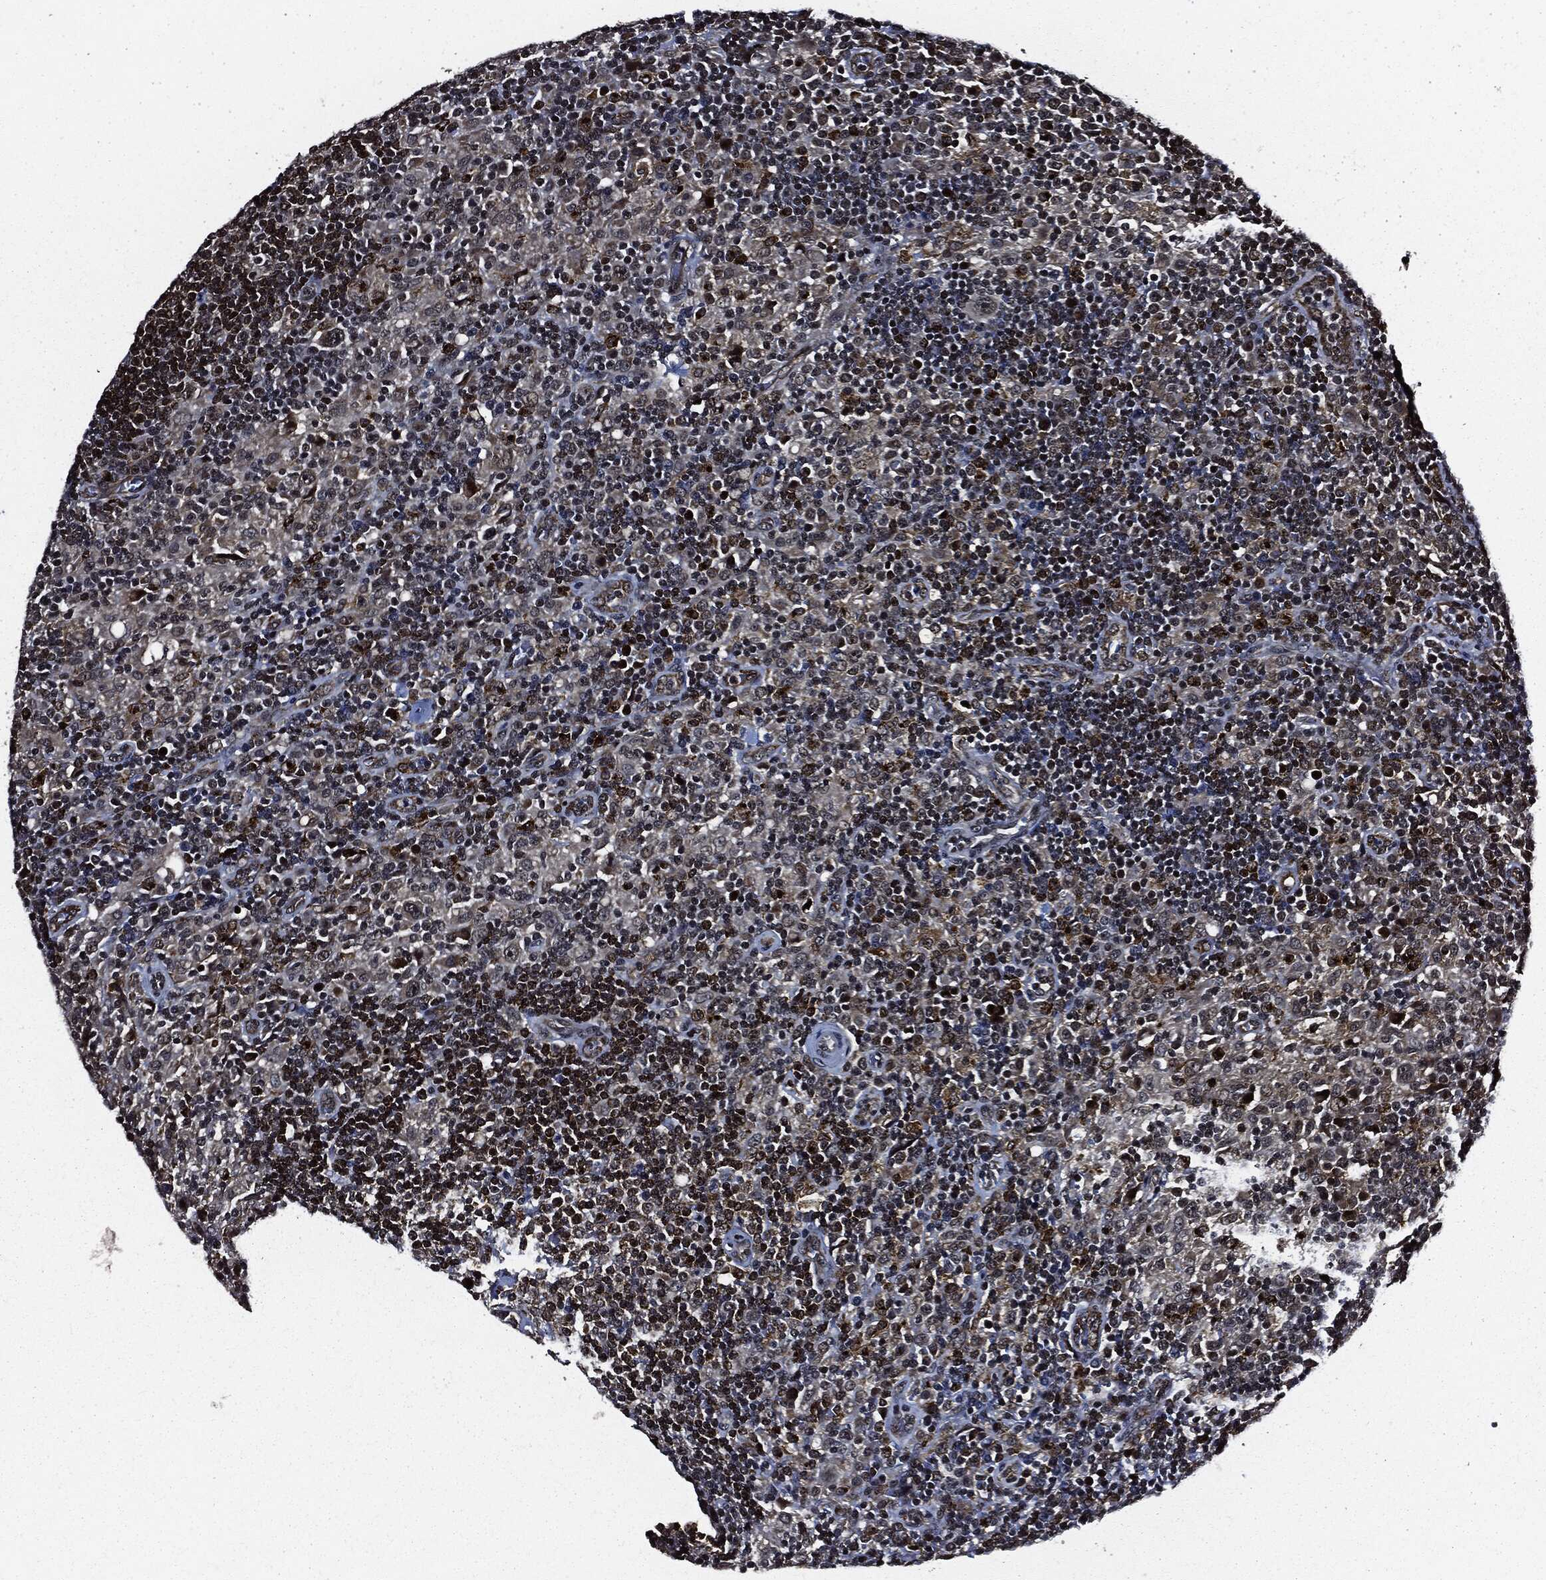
{"staining": {"intensity": "moderate", "quantity": "<25%", "location": "cytoplasmic/membranous"}, "tissue": "lymphoma", "cell_type": "Tumor cells", "image_type": "cancer", "snomed": [{"axis": "morphology", "description": "Hodgkin's disease, NOS"}, {"axis": "topography", "description": "Lymph node"}], "caption": "Brown immunohistochemical staining in Hodgkin's disease demonstrates moderate cytoplasmic/membranous positivity in approximately <25% of tumor cells.", "gene": "SUGT1", "patient": {"sex": "male", "age": 70}}